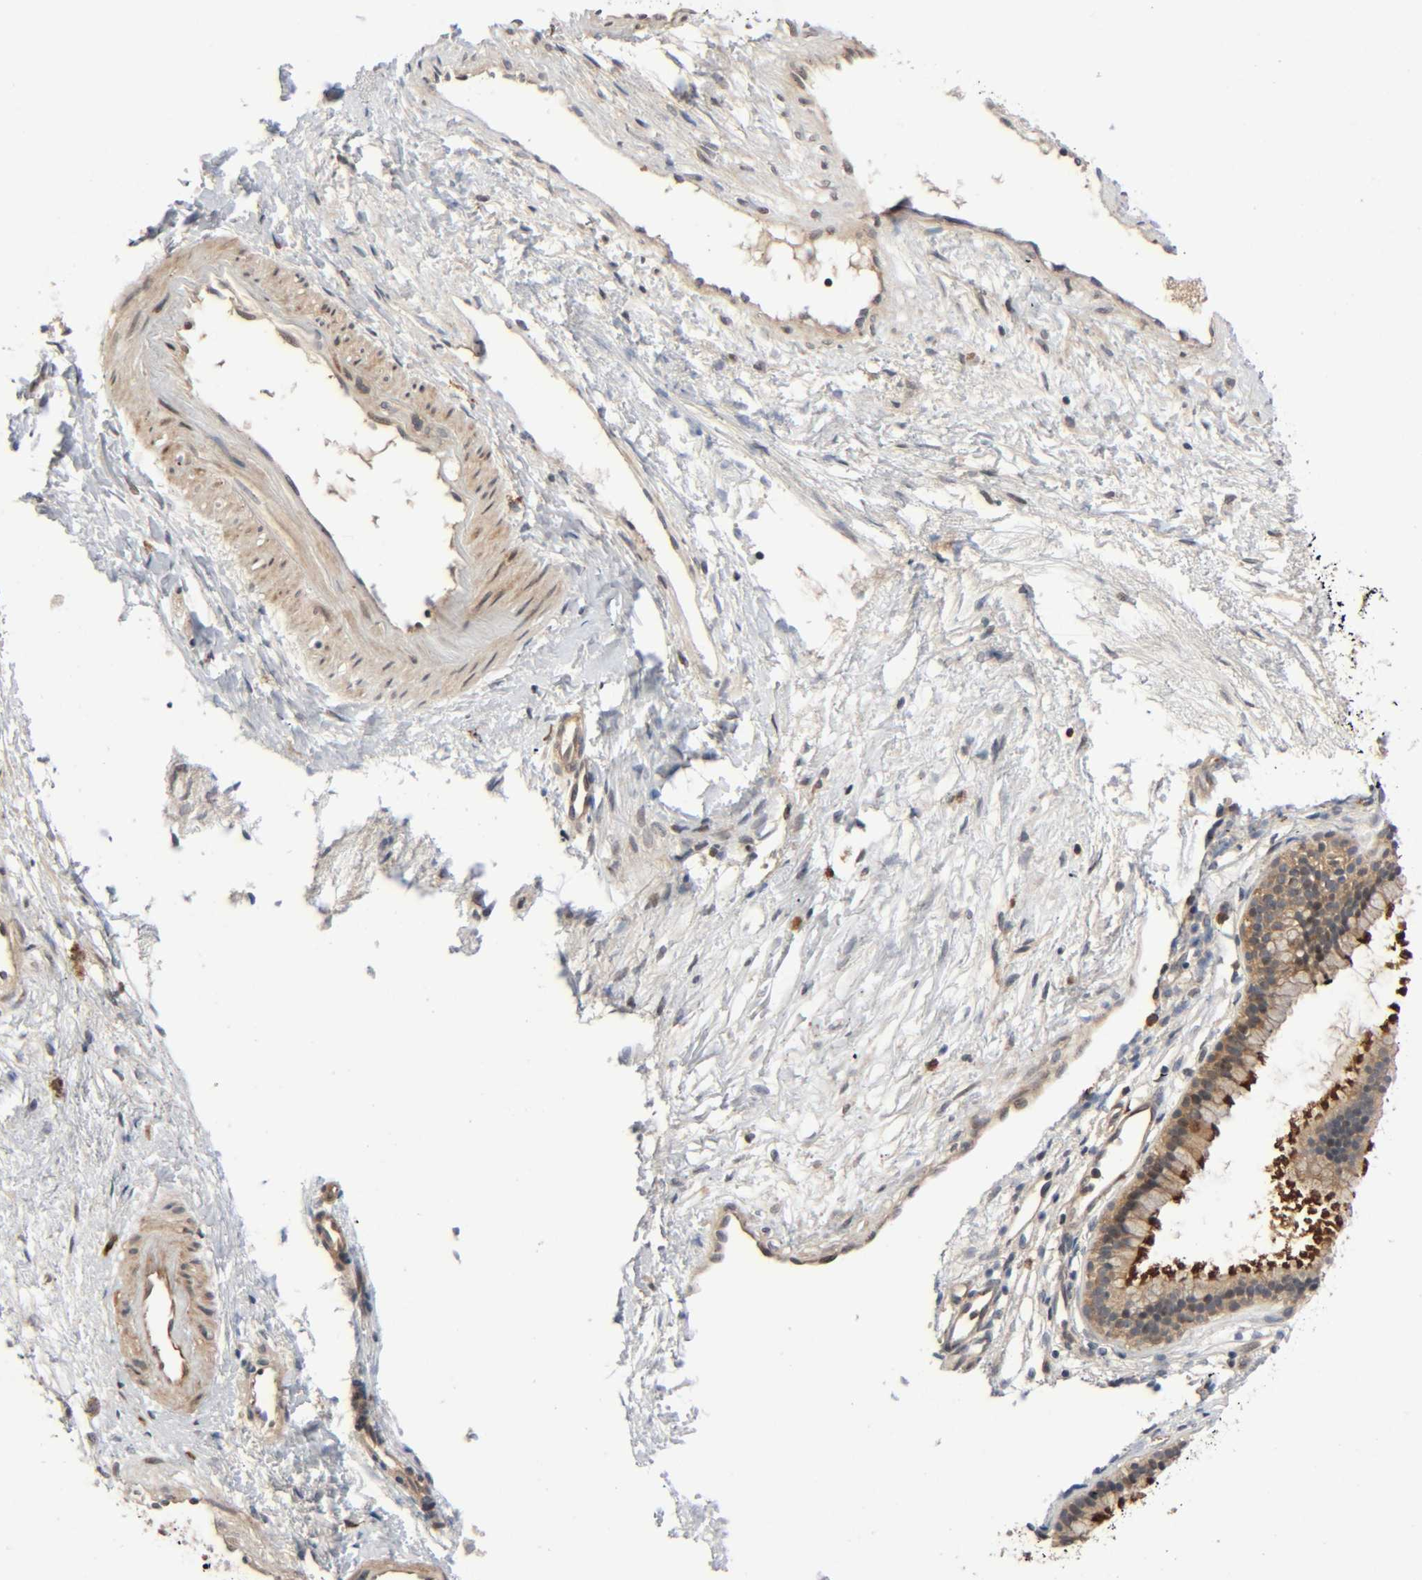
{"staining": {"intensity": "strong", "quantity": ">75%", "location": "cytoplasmic/membranous,nuclear"}, "tissue": "nasopharynx", "cell_type": "Respiratory epithelial cells", "image_type": "normal", "snomed": [{"axis": "morphology", "description": "Normal tissue, NOS"}, {"axis": "topography", "description": "Nasopharynx"}], "caption": "A brown stain shows strong cytoplasmic/membranous,nuclear positivity of a protein in respiratory epithelial cells of unremarkable human nasopharynx.", "gene": "PPP2R1B", "patient": {"sex": "male", "age": 21}}